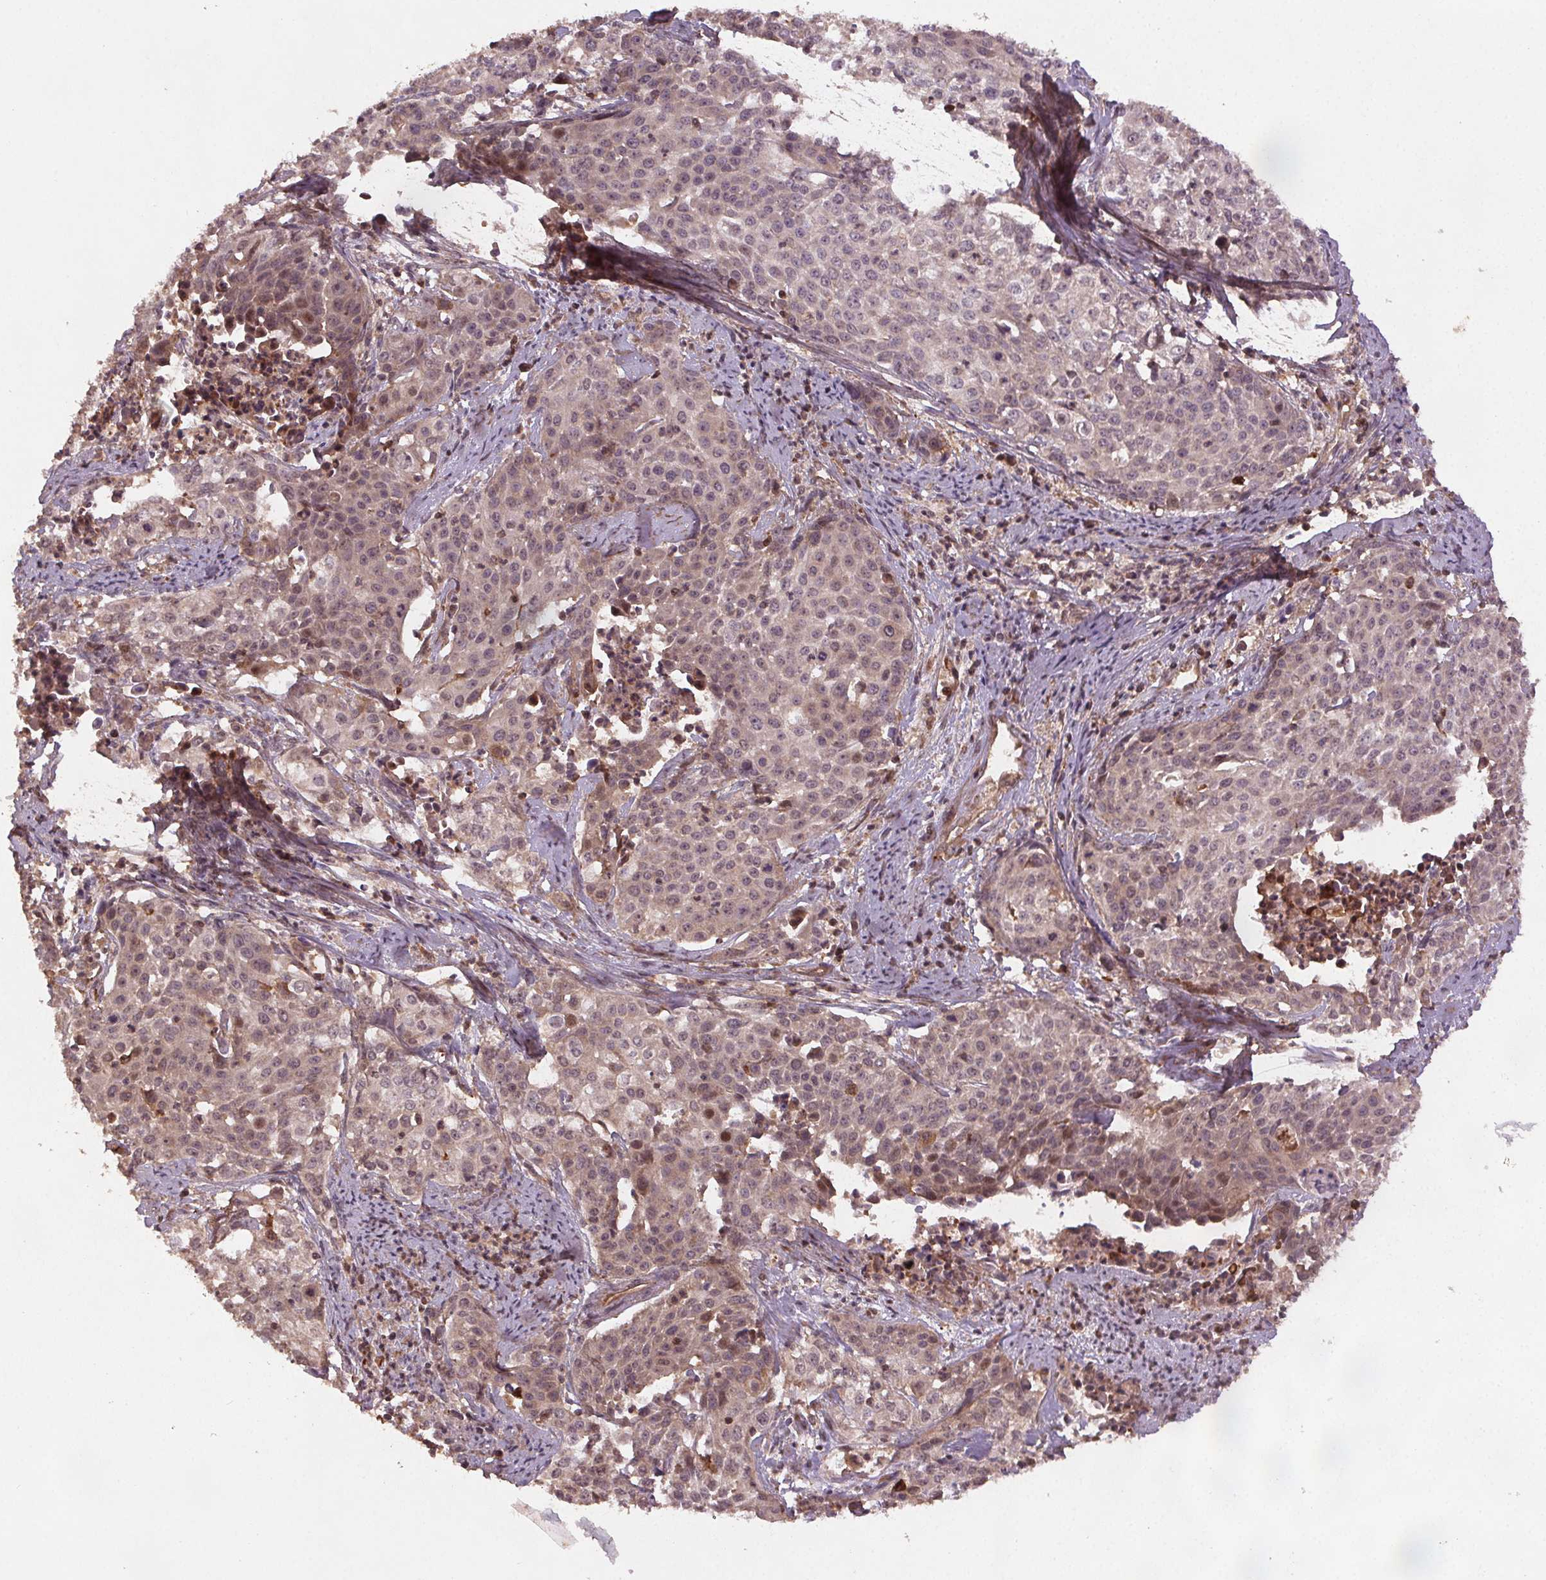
{"staining": {"intensity": "weak", "quantity": "<25%", "location": "nuclear"}, "tissue": "cervical cancer", "cell_type": "Tumor cells", "image_type": "cancer", "snomed": [{"axis": "morphology", "description": "Squamous cell carcinoma, NOS"}, {"axis": "topography", "description": "Cervix"}], "caption": "This is a photomicrograph of IHC staining of cervical cancer (squamous cell carcinoma), which shows no positivity in tumor cells.", "gene": "SEC14L2", "patient": {"sex": "female", "age": 39}}